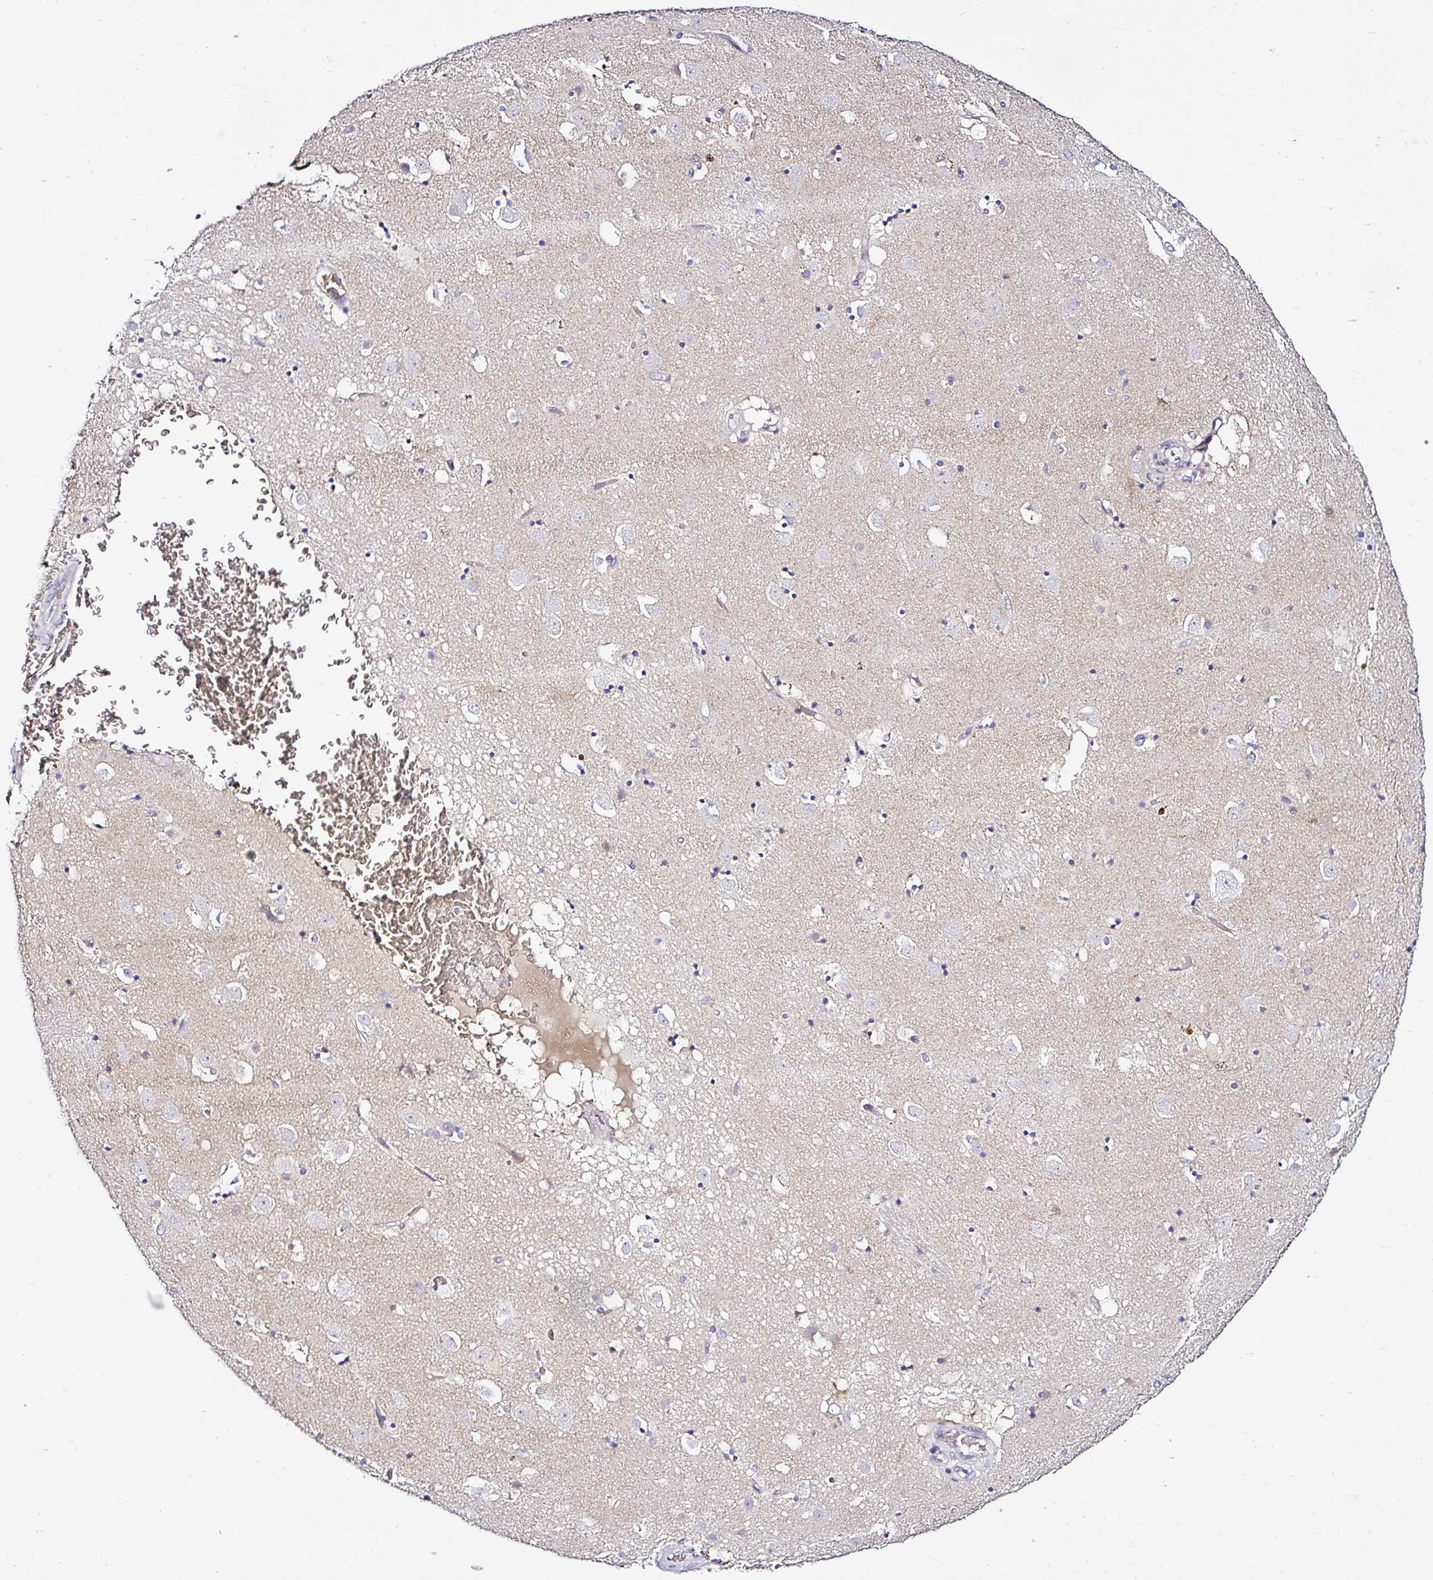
{"staining": {"intensity": "negative", "quantity": "none", "location": "none"}, "tissue": "caudate", "cell_type": "Glial cells", "image_type": "normal", "snomed": [{"axis": "morphology", "description": "Normal tissue, NOS"}, {"axis": "topography", "description": "Lateral ventricle wall"}], "caption": "An image of human caudate is negative for staining in glial cells. (DAB IHC visualized using brightfield microscopy, high magnification).", "gene": "DEPDC5", "patient": {"sex": "male", "age": 58}}